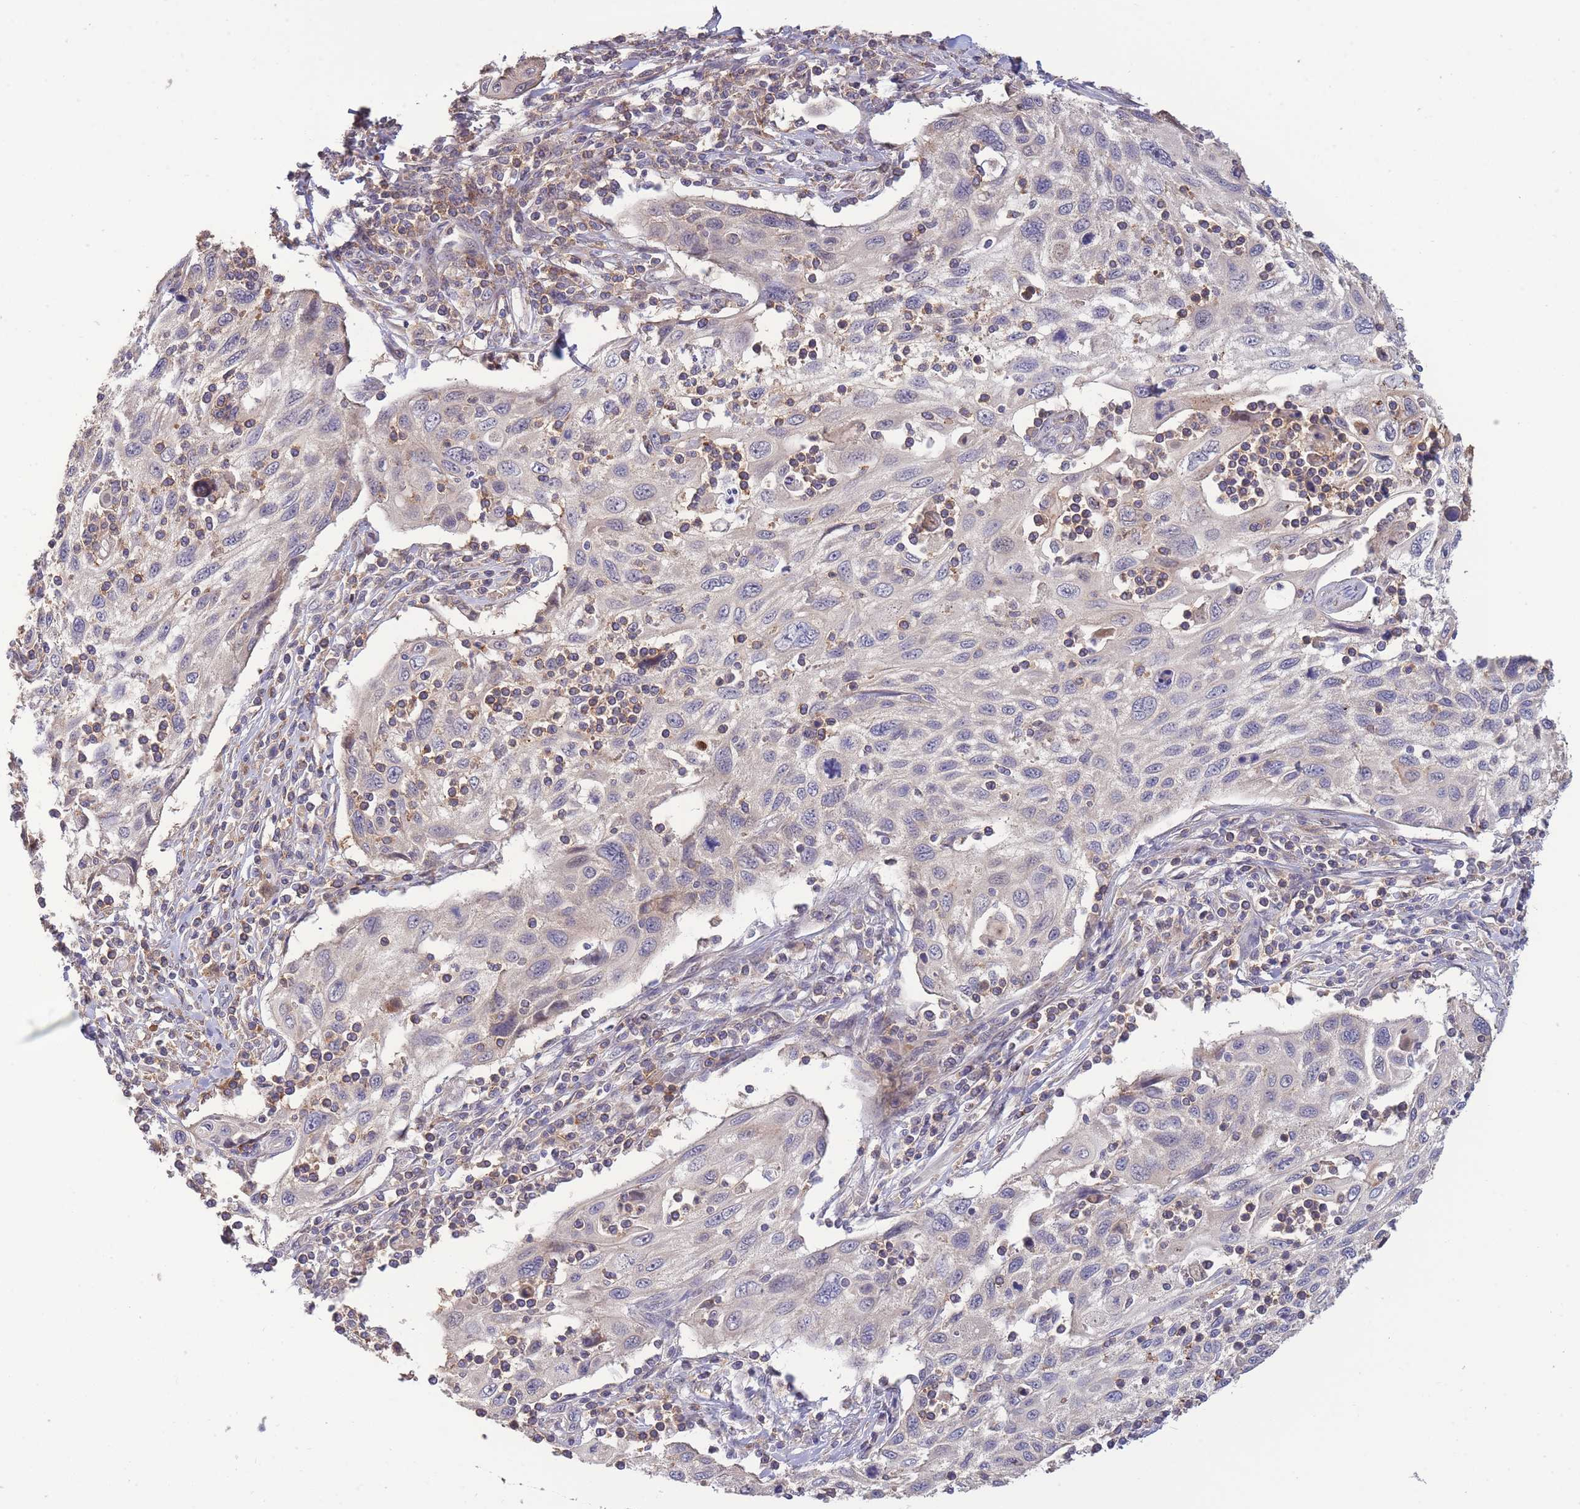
{"staining": {"intensity": "negative", "quantity": "none", "location": "none"}, "tissue": "cervical cancer", "cell_type": "Tumor cells", "image_type": "cancer", "snomed": [{"axis": "morphology", "description": "Squamous cell carcinoma, NOS"}, {"axis": "topography", "description": "Cervix"}], "caption": "High power microscopy histopathology image of an immunohistochemistry (IHC) histopathology image of cervical cancer, revealing no significant expression in tumor cells.", "gene": "ZNF304", "patient": {"sex": "female", "age": 70}}